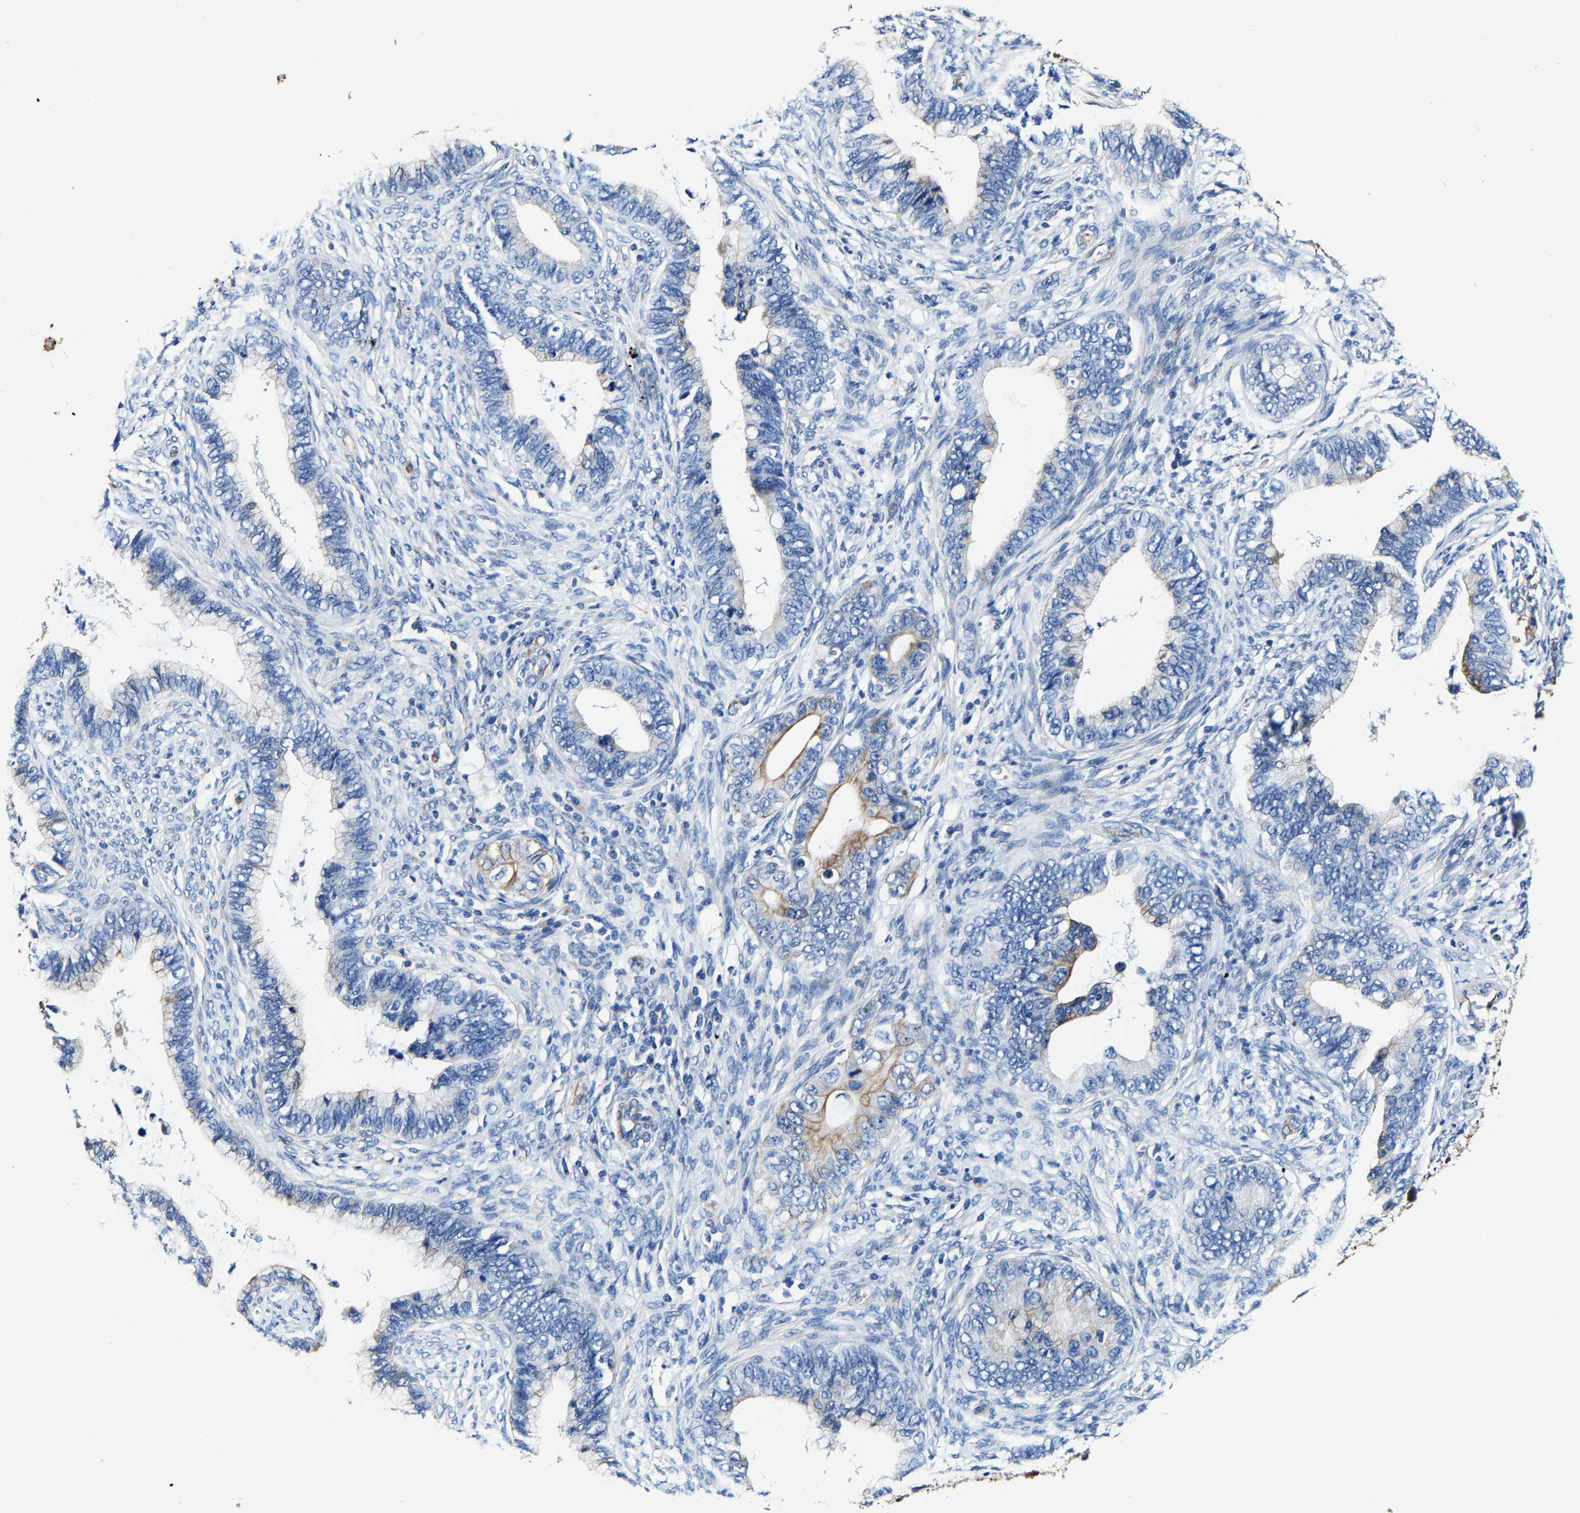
{"staining": {"intensity": "moderate", "quantity": "<25%", "location": "cytoplasmic/membranous"}, "tissue": "cervical cancer", "cell_type": "Tumor cells", "image_type": "cancer", "snomed": [{"axis": "morphology", "description": "Adenocarcinoma, NOS"}, {"axis": "topography", "description": "Cervix"}], "caption": "DAB (3,3'-diaminobenzidine) immunohistochemical staining of cervical adenocarcinoma displays moderate cytoplasmic/membranous protein staining in approximately <25% of tumor cells. (DAB (3,3'-diaminobenzidine) IHC with brightfield microscopy, high magnification).", "gene": "MMEL1", "patient": {"sex": "female", "age": 44}}